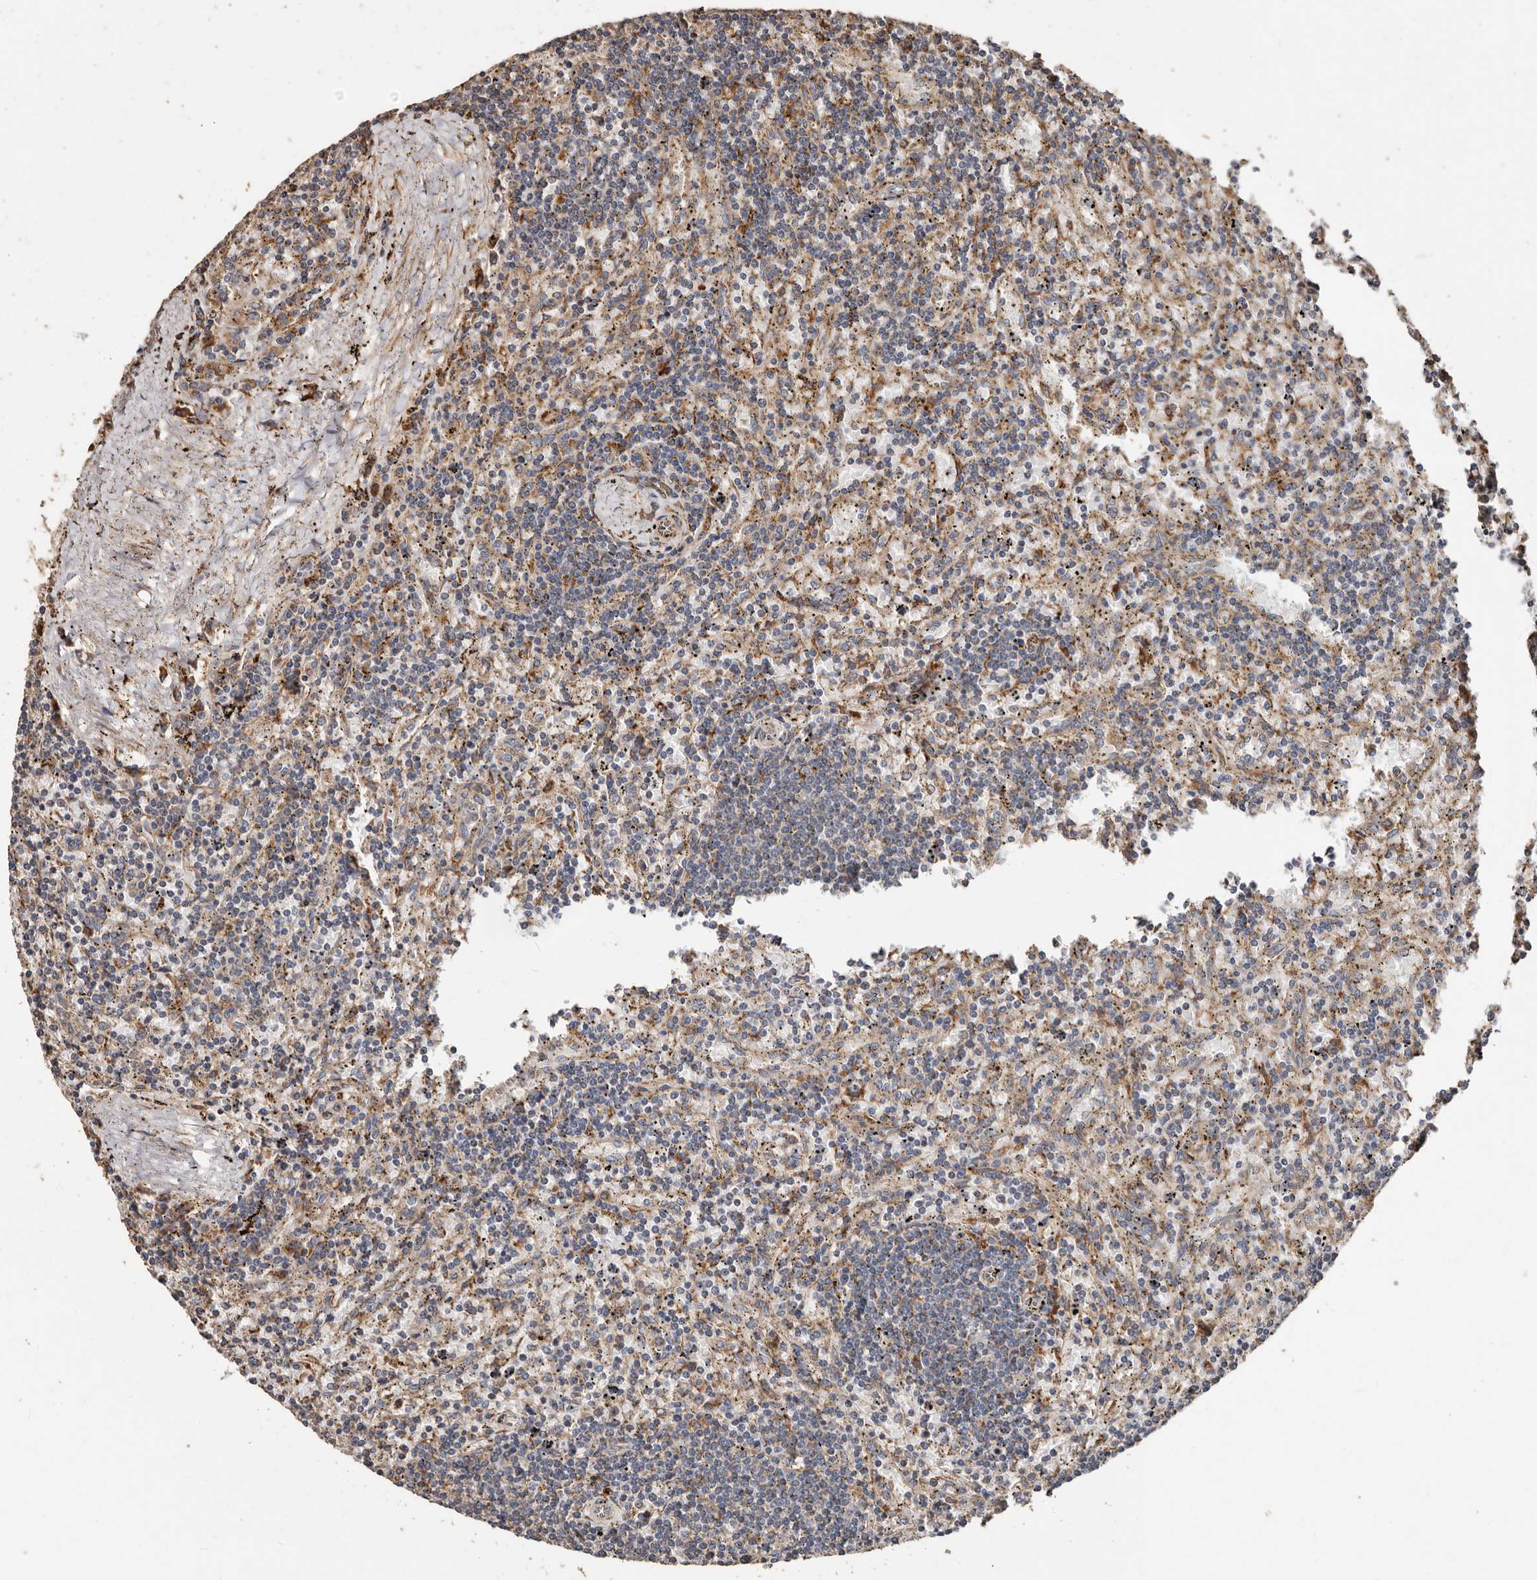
{"staining": {"intensity": "negative", "quantity": "none", "location": "none"}, "tissue": "lymphoma", "cell_type": "Tumor cells", "image_type": "cancer", "snomed": [{"axis": "morphology", "description": "Malignant lymphoma, non-Hodgkin's type, Low grade"}, {"axis": "topography", "description": "Spleen"}], "caption": "There is no significant staining in tumor cells of lymphoma. (DAB immunohistochemistry visualized using brightfield microscopy, high magnification).", "gene": "OSGIN2", "patient": {"sex": "male", "age": 76}}